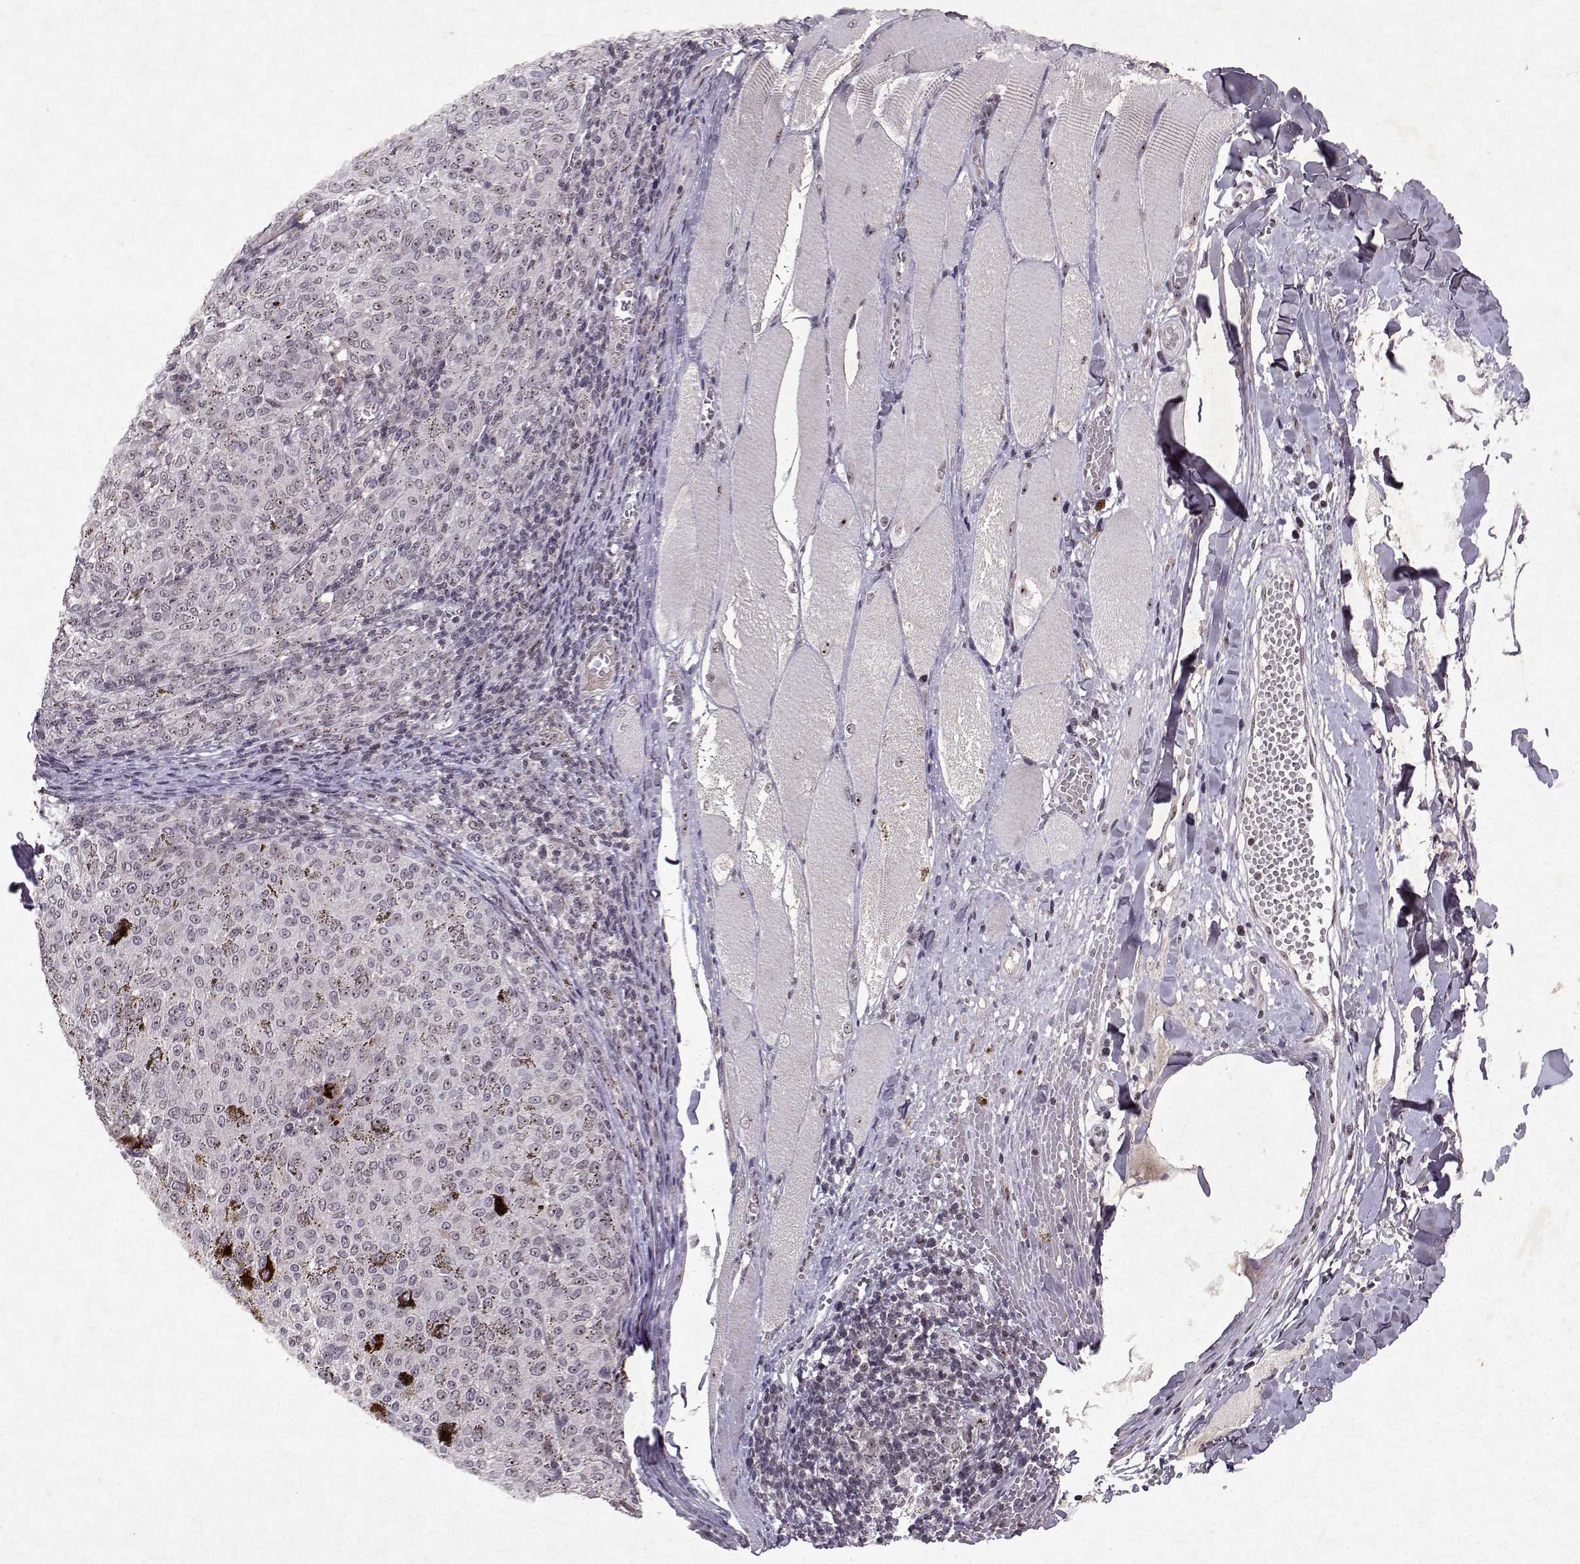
{"staining": {"intensity": "negative", "quantity": "none", "location": "none"}, "tissue": "melanoma", "cell_type": "Tumor cells", "image_type": "cancer", "snomed": [{"axis": "morphology", "description": "Malignant melanoma, NOS"}, {"axis": "topography", "description": "Skin"}], "caption": "Micrograph shows no protein expression in tumor cells of melanoma tissue.", "gene": "DDX56", "patient": {"sex": "female", "age": 72}}